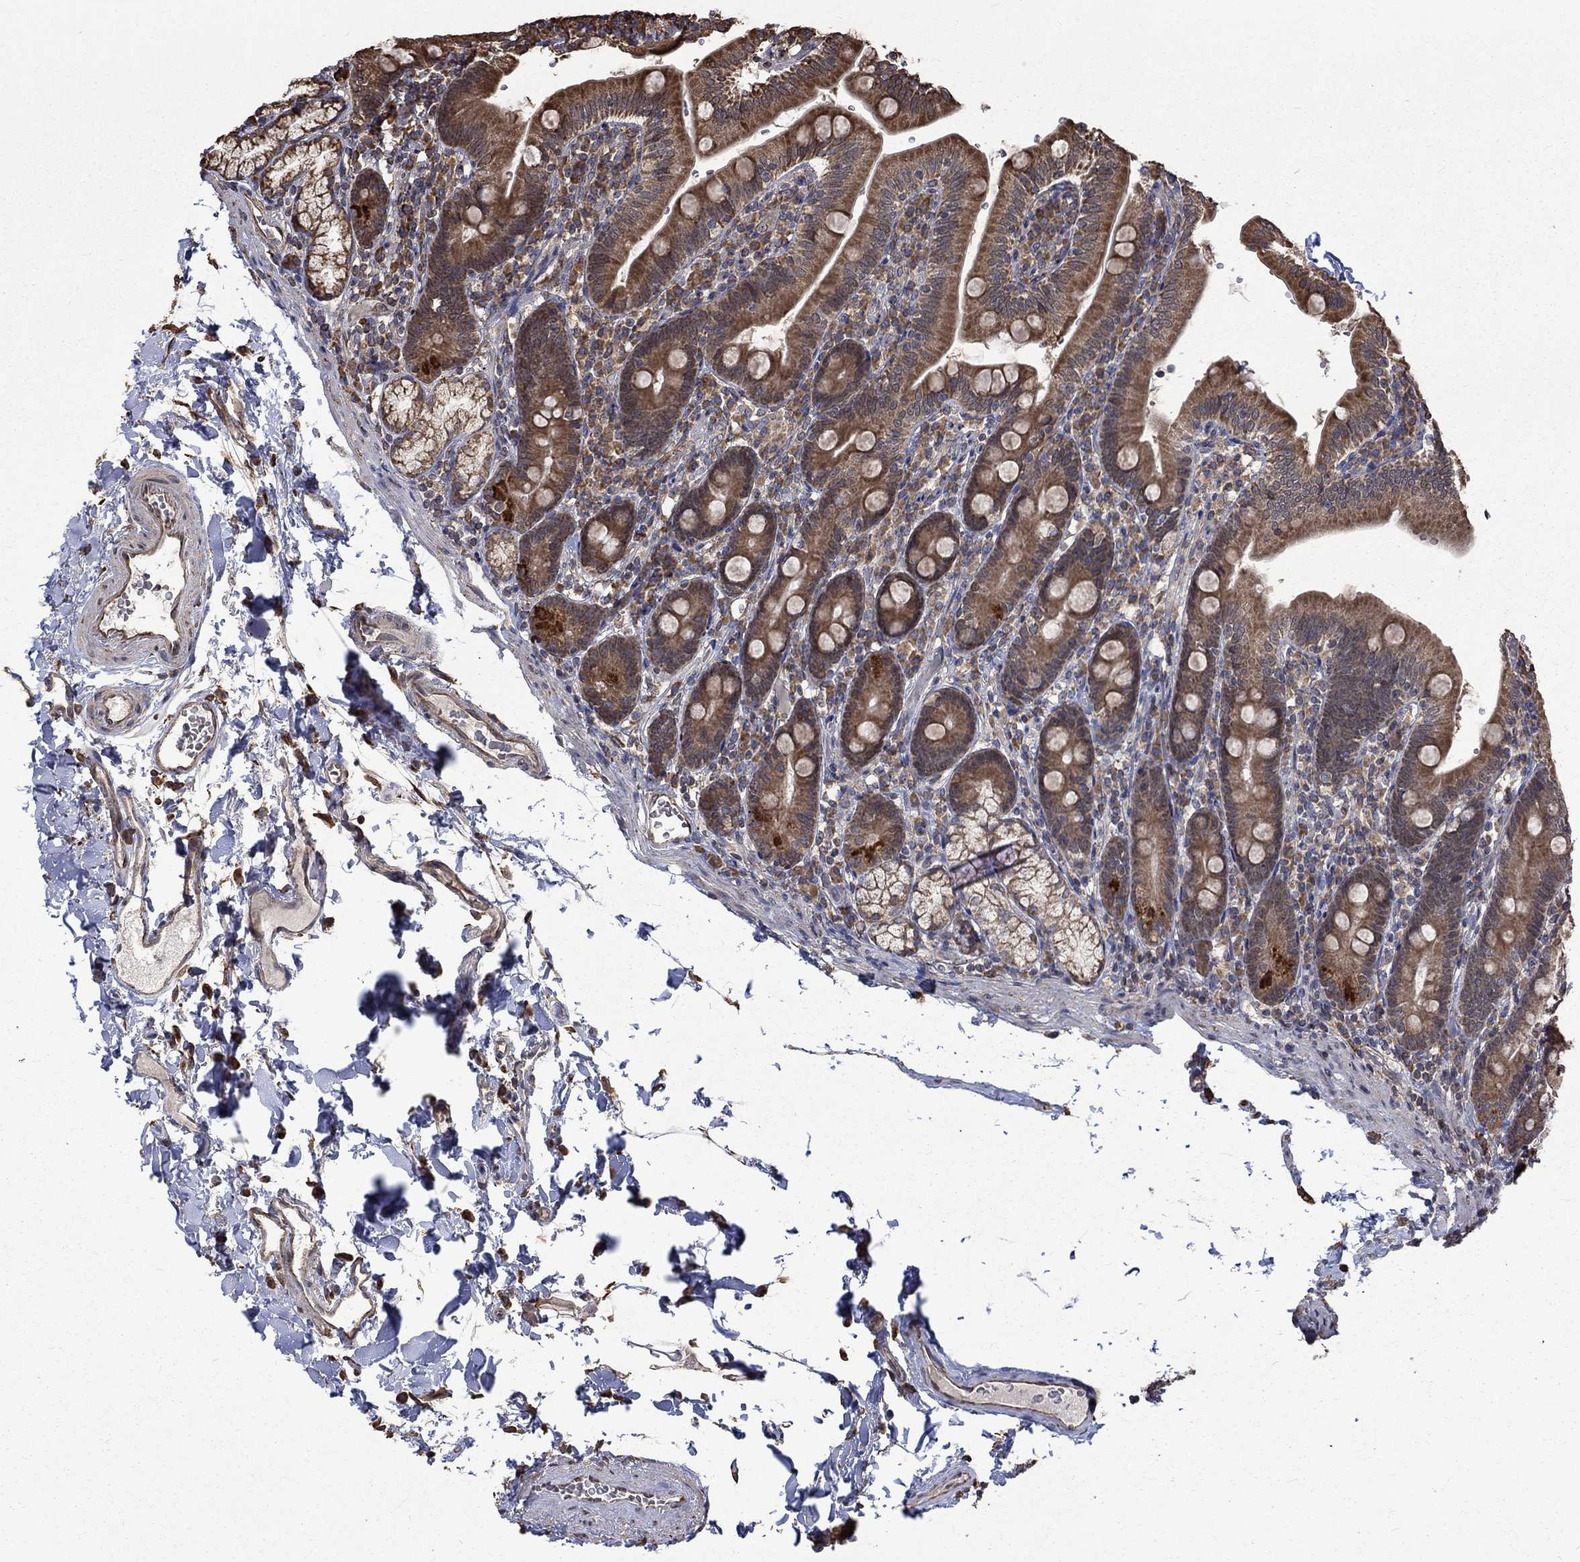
{"staining": {"intensity": "moderate", "quantity": ">75%", "location": "cytoplasmic/membranous"}, "tissue": "duodenum", "cell_type": "Glandular cells", "image_type": "normal", "snomed": [{"axis": "morphology", "description": "Normal tissue, NOS"}, {"axis": "topography", "description": "Duodenum"}], "caption": "IHC (DAB) staining of benign human duodenum demonstrates moderate cytoplasmic/membranous protein positivity in about >75% of glandular cells. (Brightfield microscopy of DAB IHC at high magnification).", "gene": "ESRRA", "patient": {"sex": "female", "age": 67}}